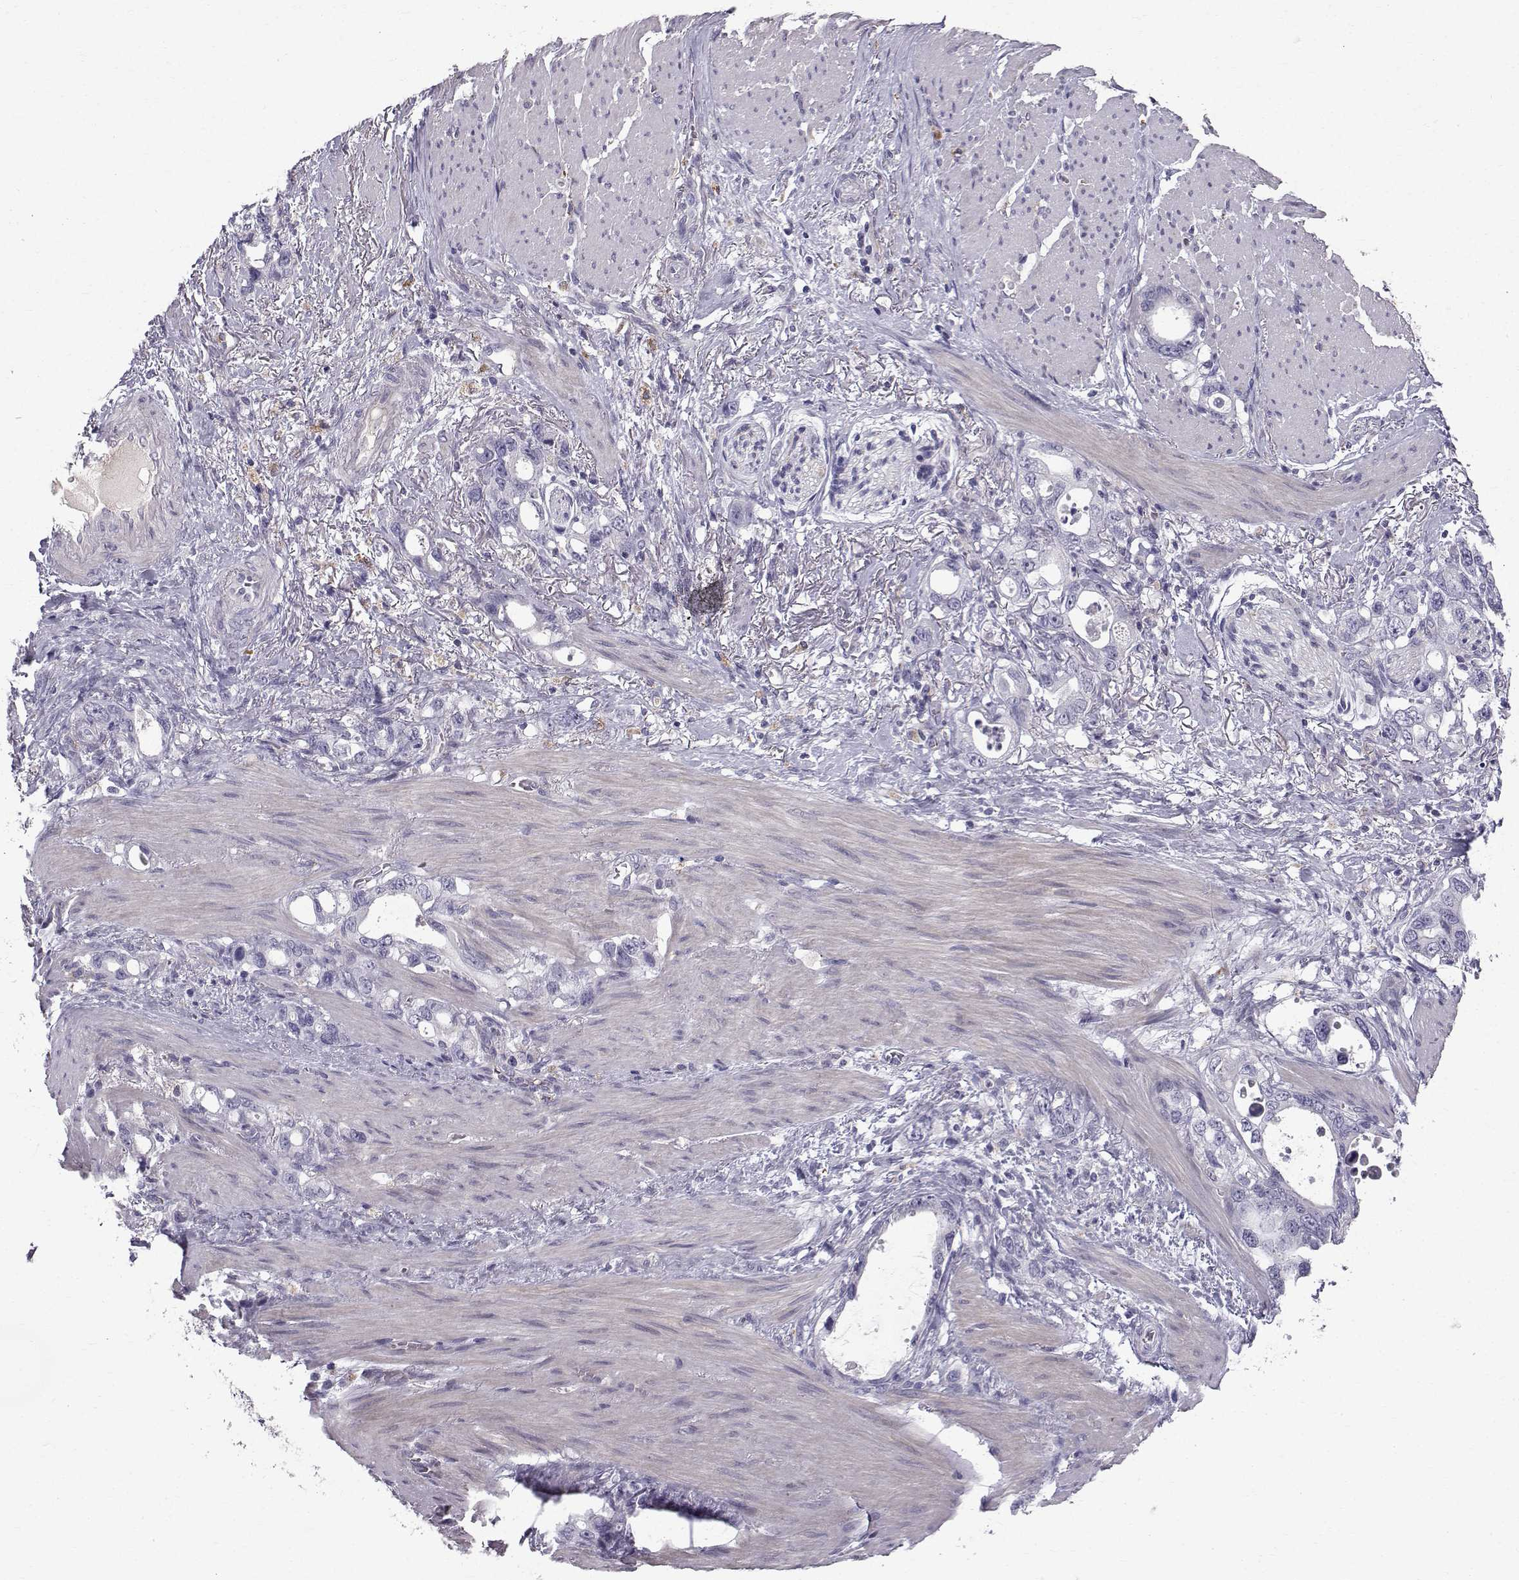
{"staining": {"intensity": "negative", "quantity": "none", "location": "none"}, "tissue": "stomach cancer", "cell_type": "Tumor cells", "image_type": "cancer", "snomed": [{"axis": "morphology", "description": "Adenocarcinoma, NOS"}, {"axis": "topography", "description": "Stomach, upper"}], "caption": "A high-resolution image shows IHC staining of stomach cancer (adenocarcinoma), which reveals no significant staining in tumor cells.", "gene": "CALCR", "patient": {"sex": "male", "age": 74}}